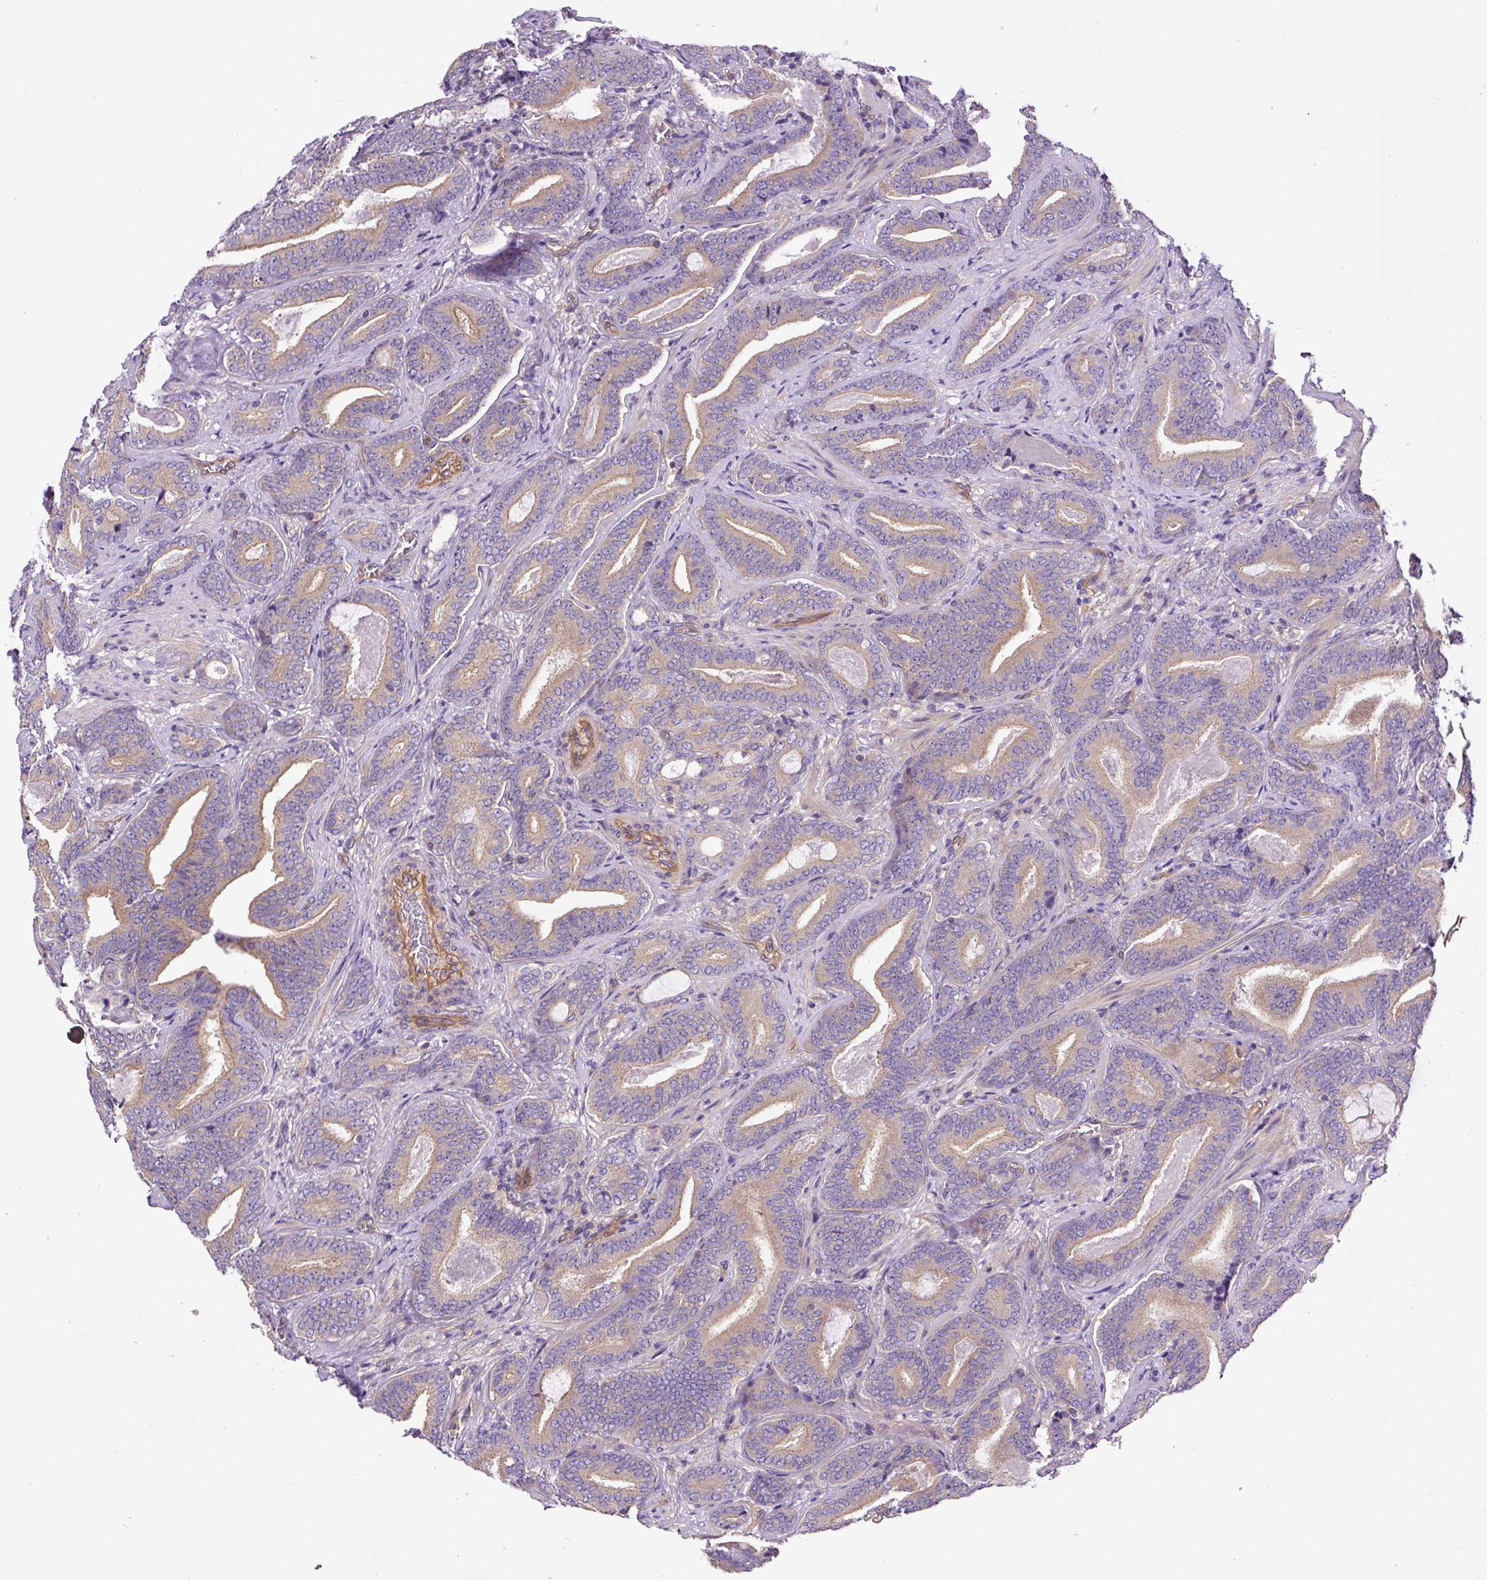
{"staining": {"intensity": "weak", "quantity": "25%-75%", "location": "cytoplasmic/membranous"}, "tissue": "prostate cancer", "cell_type": "Tumor cells", "image_type": "cancer", "snomed": [{"axis": "morphology", "description": "Adenocarcinoma, Low grade"}, {"axis": "topography", "description": "Prostate and seminal vesicle, NOS"}], "caption": "High-magnification brightfield microscopy of prostate cancer stained with DAB (brown) and counterstained with hematoxylin (blue). tumor cells exhibit weak cytoplasmic/membranous positivity is present in about25%-75% of cells. (Stains: DAB in brown, nuclei in blue, Microscopy: brightfield microscopy at high magnification).", "gene": "DCTN1", "patient": {"sex": "male", "age": 61}}